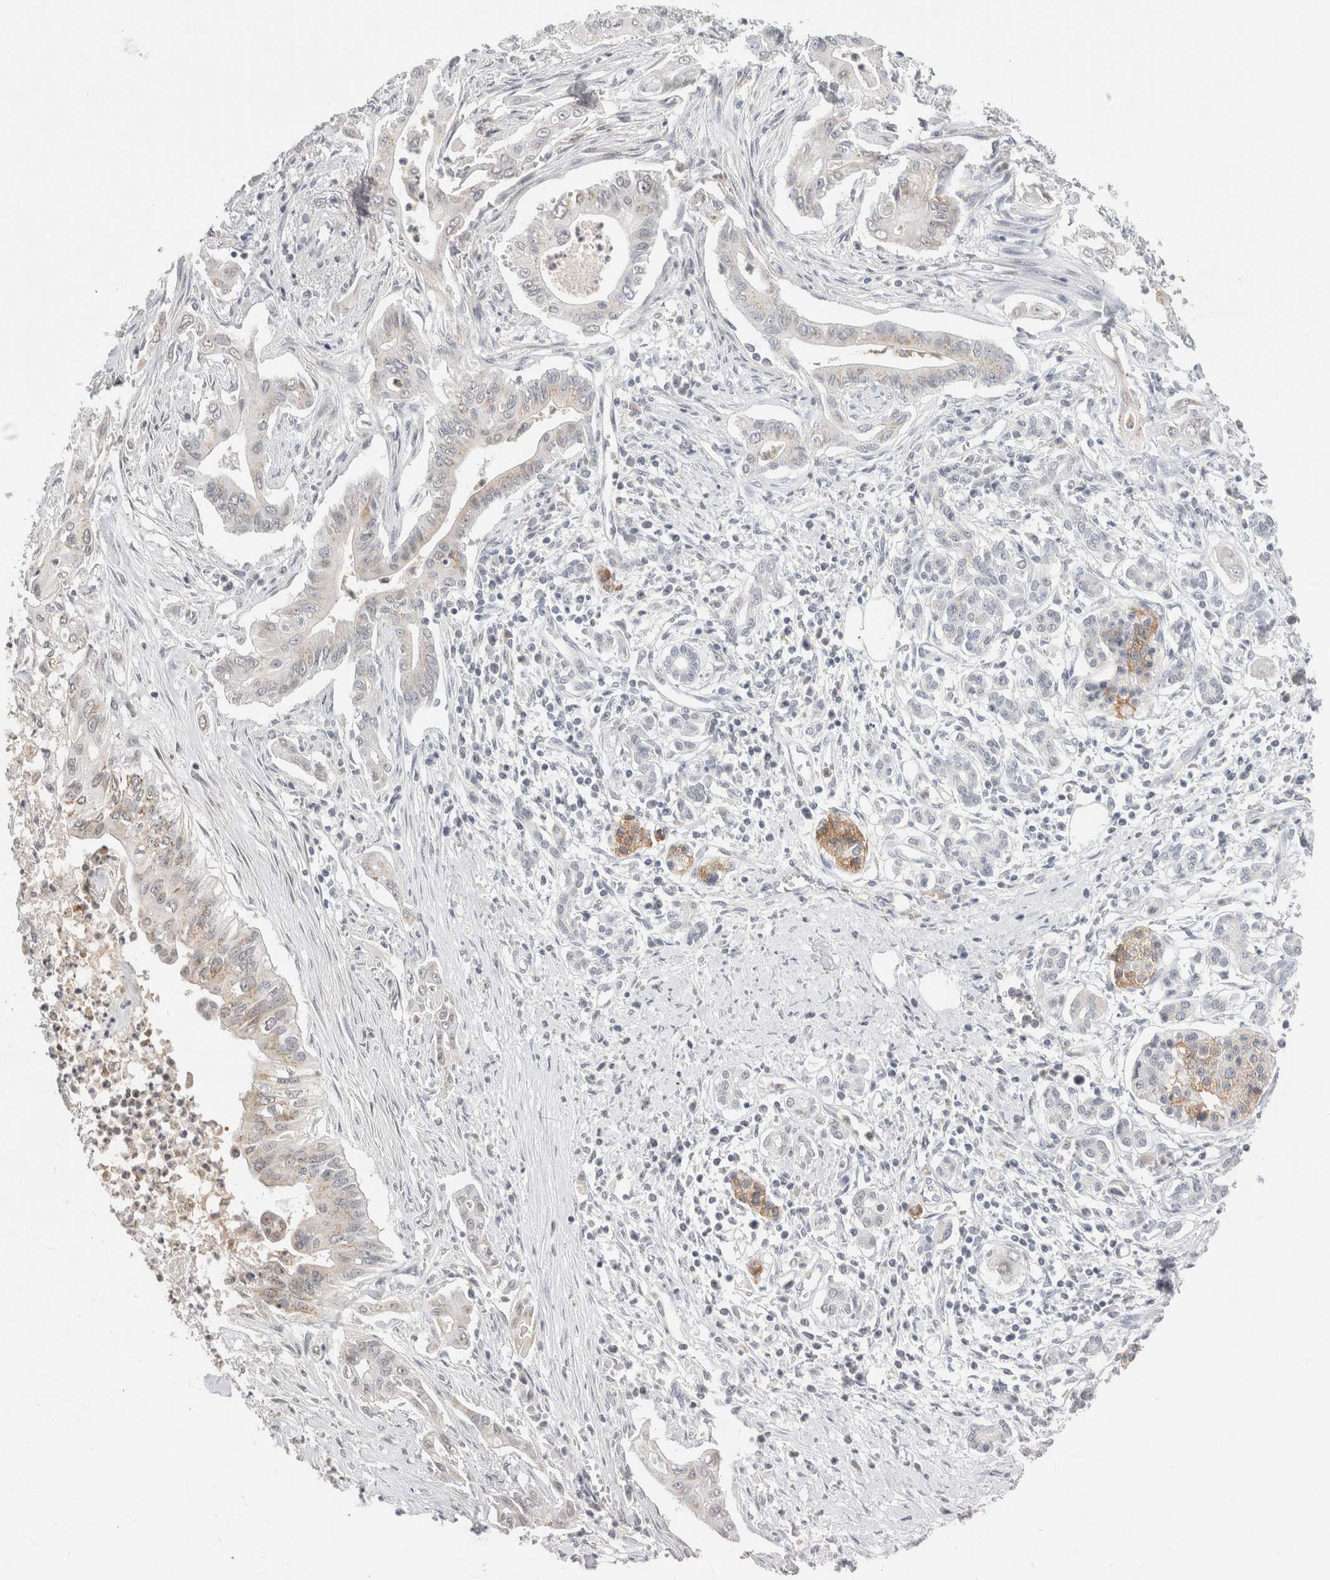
{"staining": {"intensity": "weak", "quantity": "<25%", "location": "cytoplasmic/membranous"}, "tissue": "pancreatic cancer", "cell_type": "Tumor cells", "image_type": "cancer", "snomed": [{"axis": "morphology", "description": "Adenocarcinoma, NOS"}, {"axis": "topography", "description": "Pancreas"}], "caption": "IHC of human adenocarcinoma (pancreatic) displays no staining in tumor cells.", "gene": "CRAT", "patient": {"sex": "male", "age": 58}}